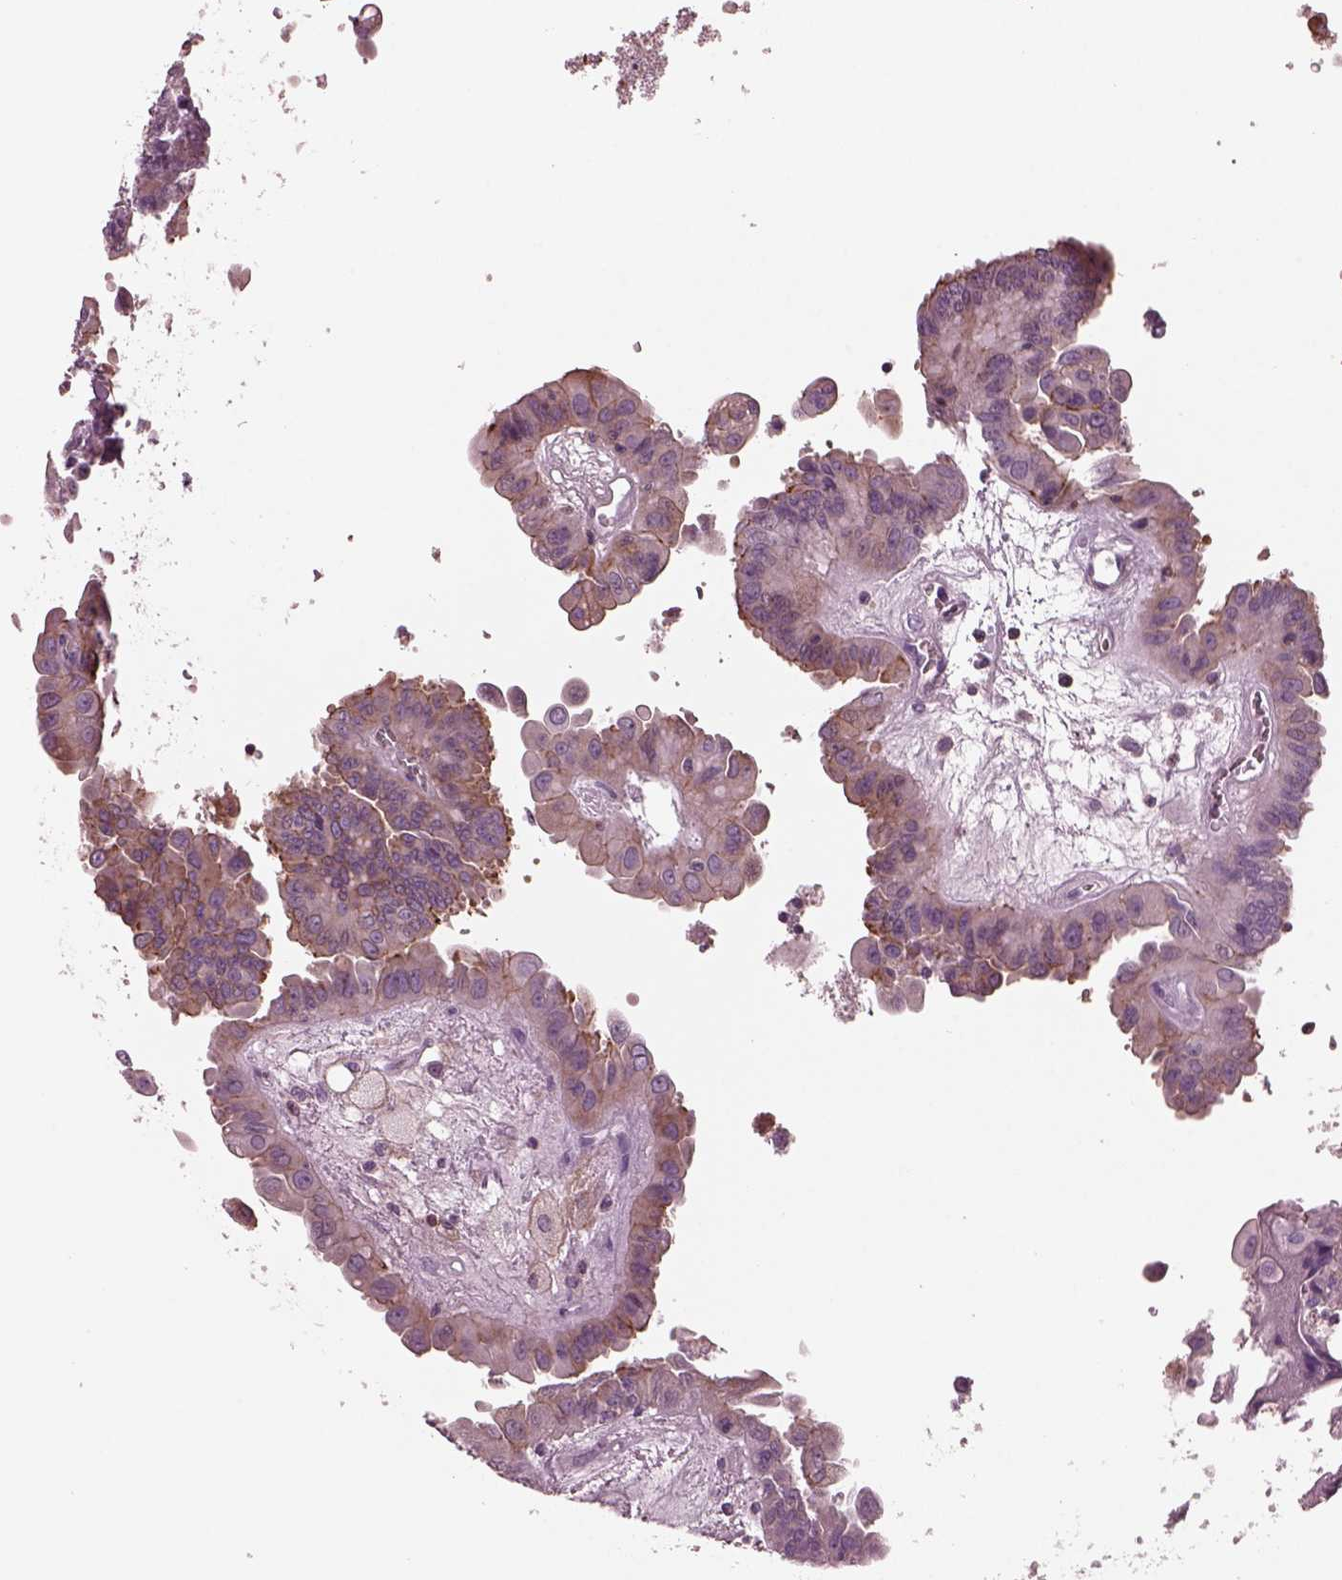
{"staining": {"intensity": "moderate", "quantity": ">75%", "location": "cytoplasmic/membranous"}, "tissue": "thyroid cancer", "cell_type": "Tumor cells", "image_type": "cancer", "snomed": [{"axis": "morphology", "description": "Papillary adenocarcinoma, NOS"}, {"axis": "topography", "description": "Thyroid gland"}], "caption": "Human thyroid cancer (papillary adenocarcinoma) stained for a protein (brown) shows moderate cytoplasmic/membranous positive positivity in about >75% of tumor cells.", "gene": "GDF11", "patient": {"sex": "female", "age": 37}}